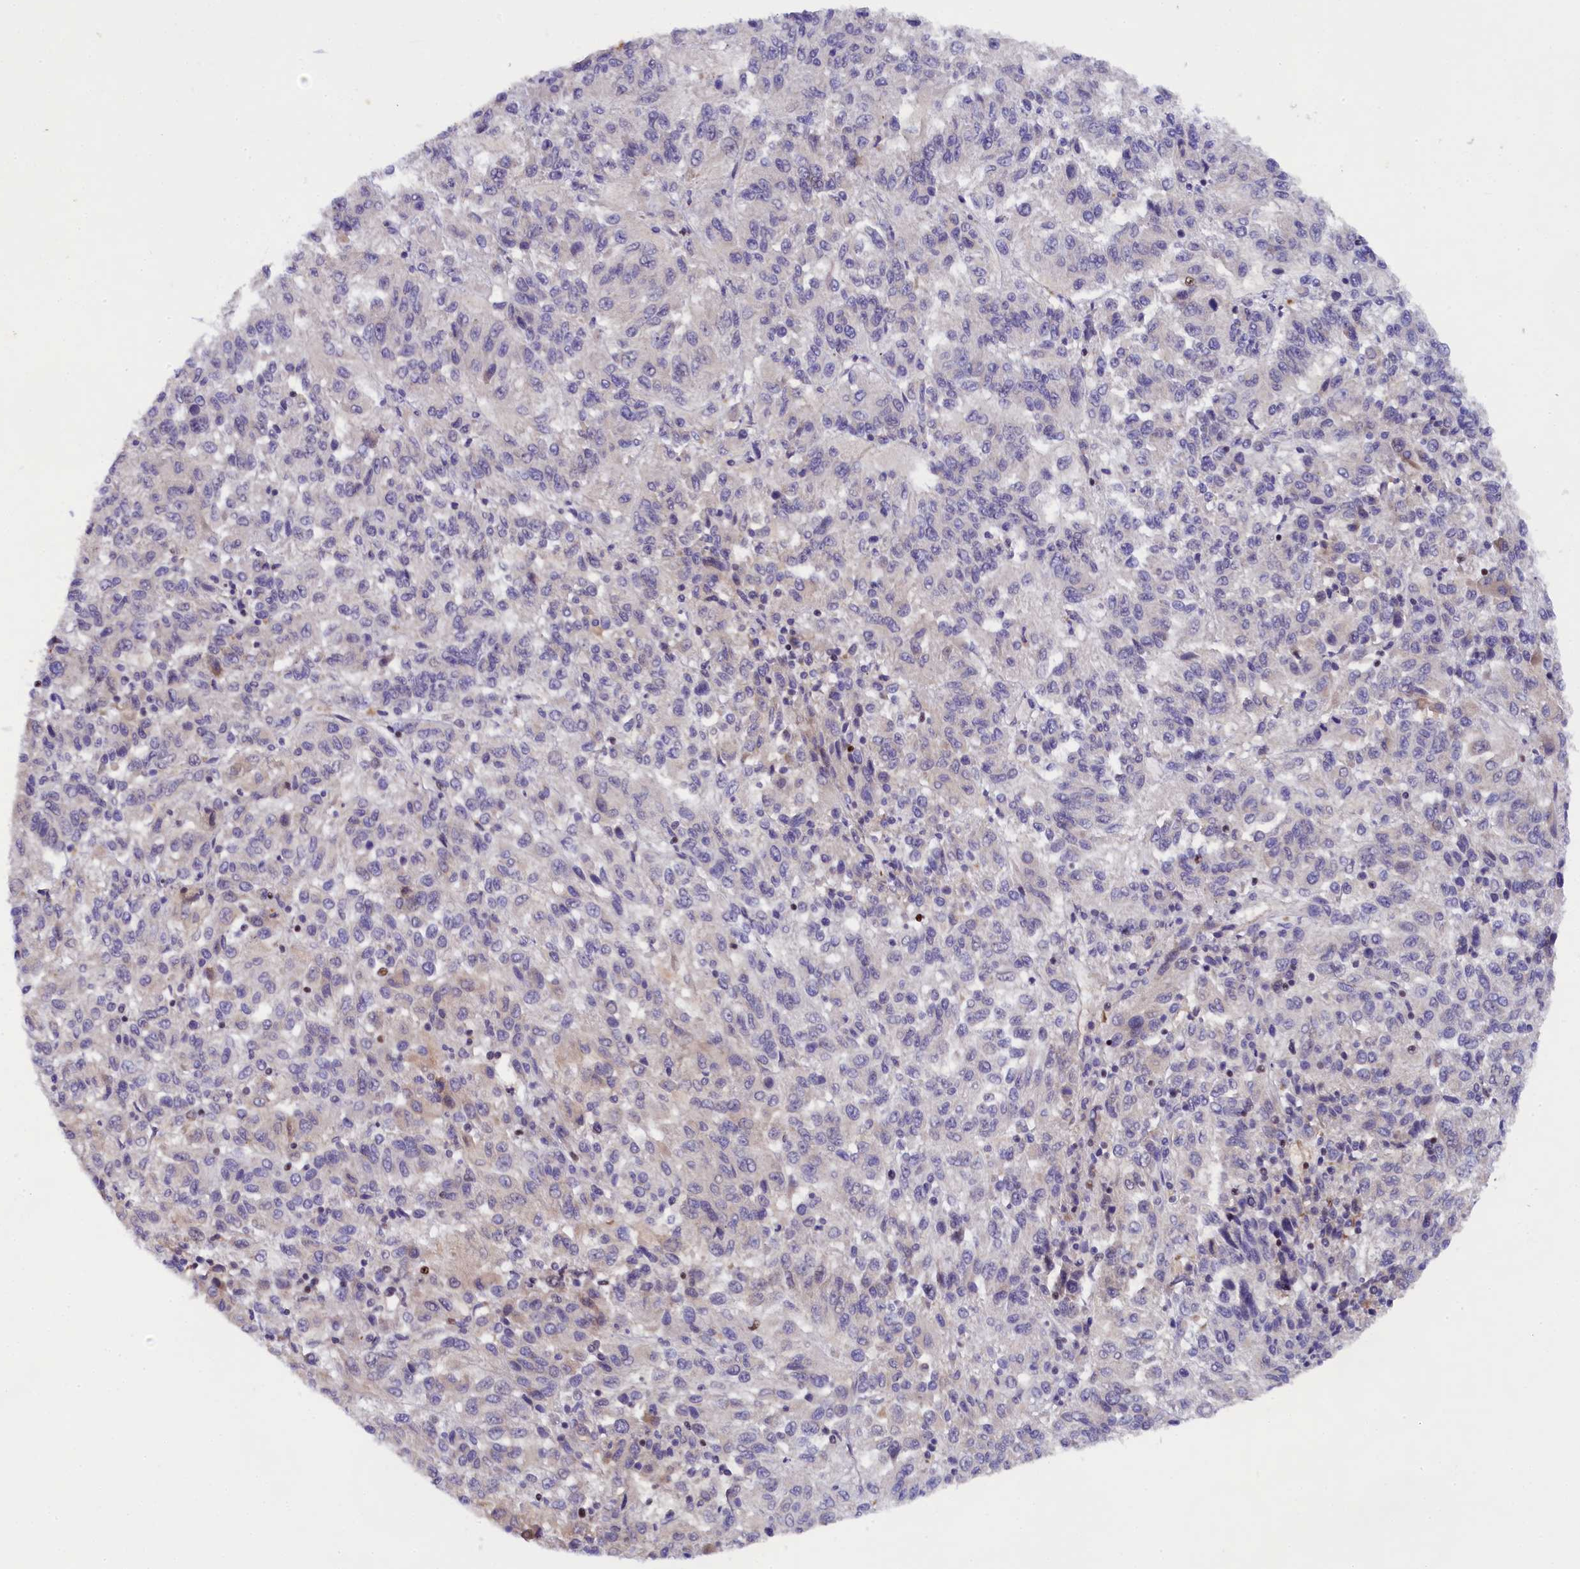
{"staining": {"intensity": "negative", "quantity": "none", "location": "none"}, "tissue": "melanoma", "cell_type": "Tumor cells", "image_type": "cancer", "snomed": [{"axis": "morphology", "description": "Malignant melanoma, Metastatic site"}, {"axis": "topography", "description": "Lung"}], "caption": "Immunohistochemistry (IHC) of human melanoma exhibits no staining in tumor cells.", "gene": "SP4", "patient": {"sex": "male", "age": 64}}